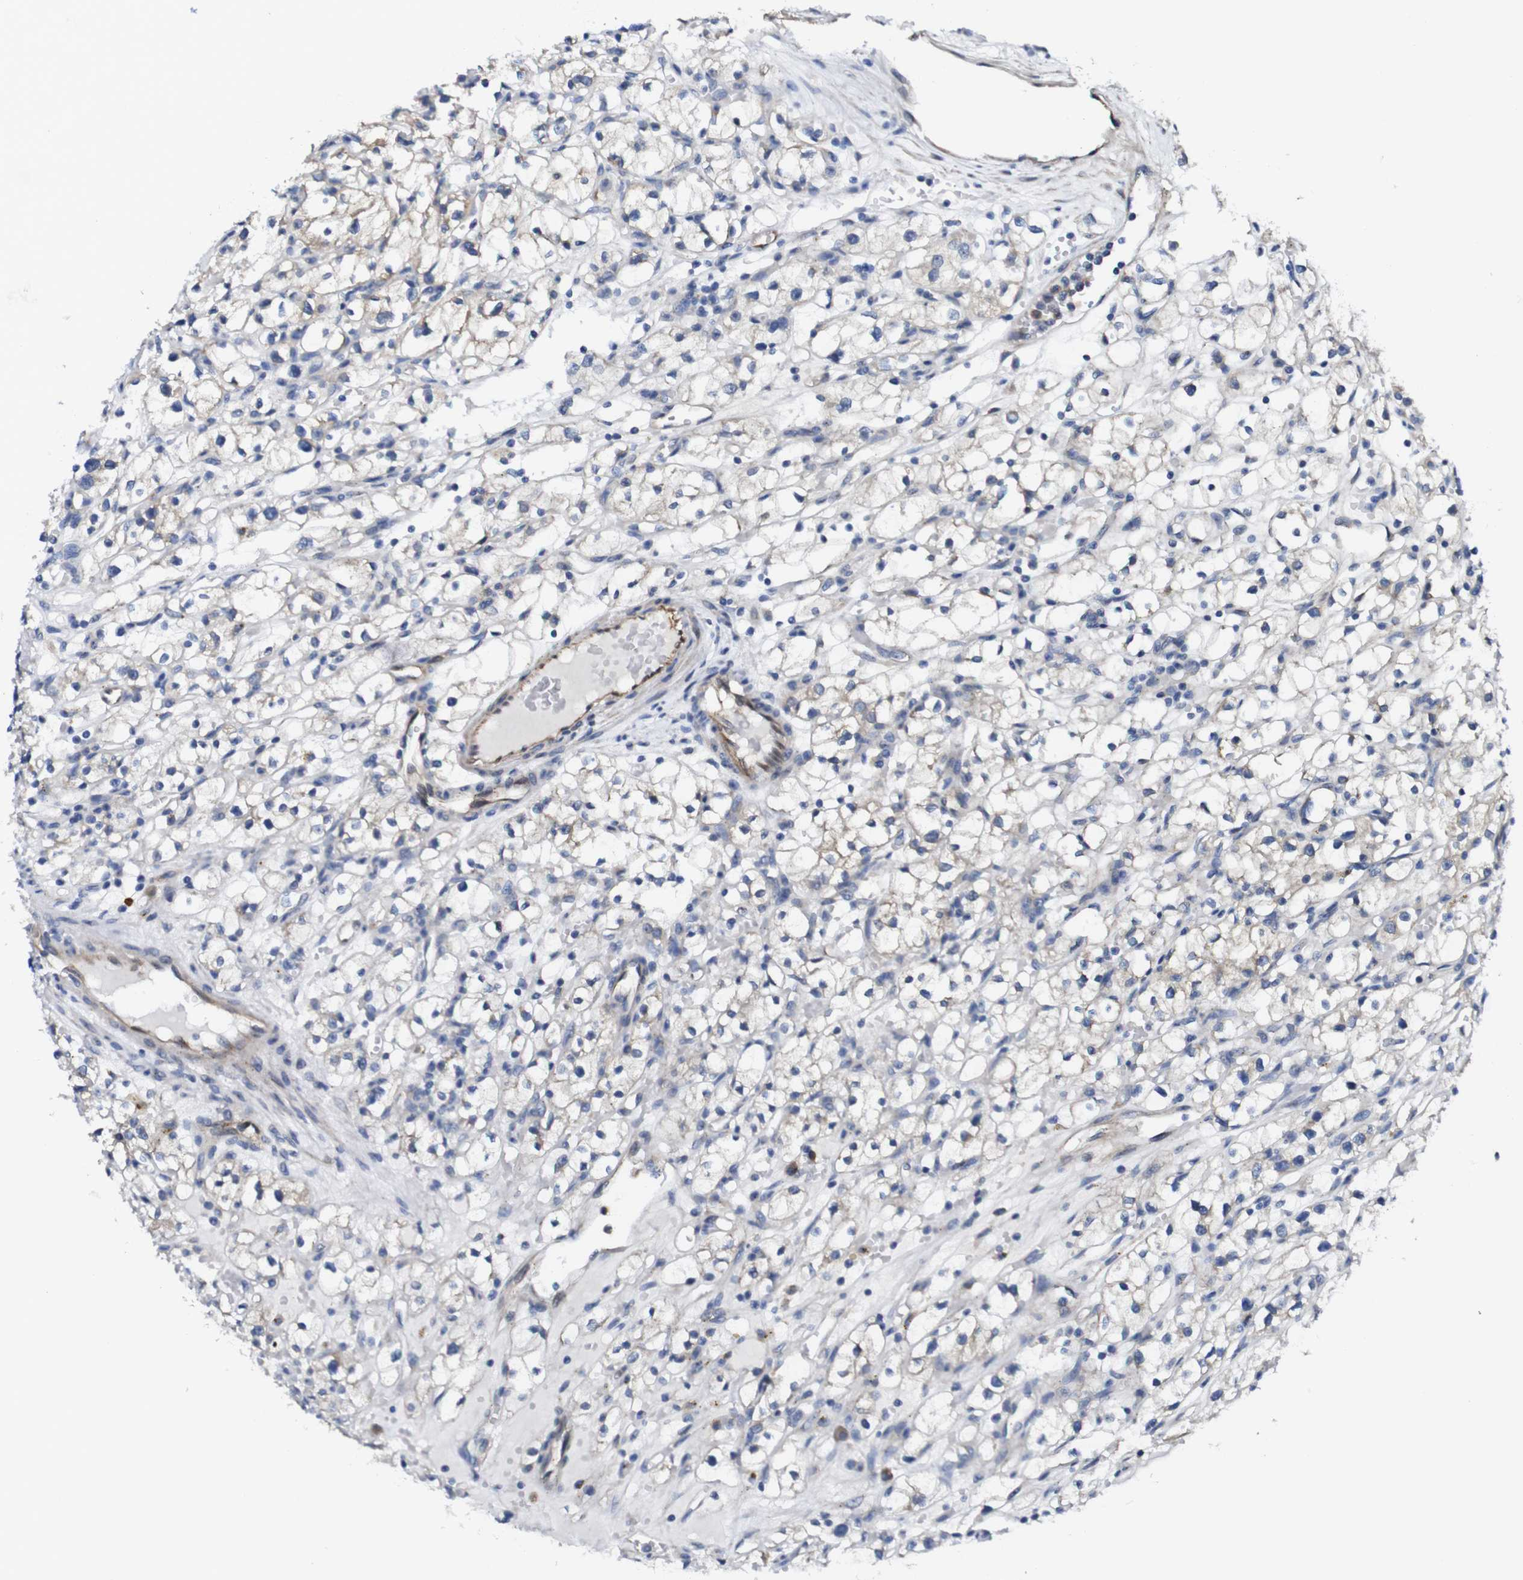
{"staining": {"intensity": "weak", "quantity": "25%-75%", "location": "cytoplasmic/membranous"}, "tissue": "renal cancer", "cell_type": "Tumor cells", "image_type": "cancer", "snomed": [{"axis": "morphology", "description": "Adenocarcinoma, NOS"}, {"axis": "topography", "description": "Kidney"}], "caption": "This micrograph demonstrates immunohistochemistry staining of renal adenocarcinoma, with low weak cytoplasmic/membranous staining in about 25%-75% of tumor cells.", "gene": "DDRGK1", "patient": {"sex": "male", "age": 56}}